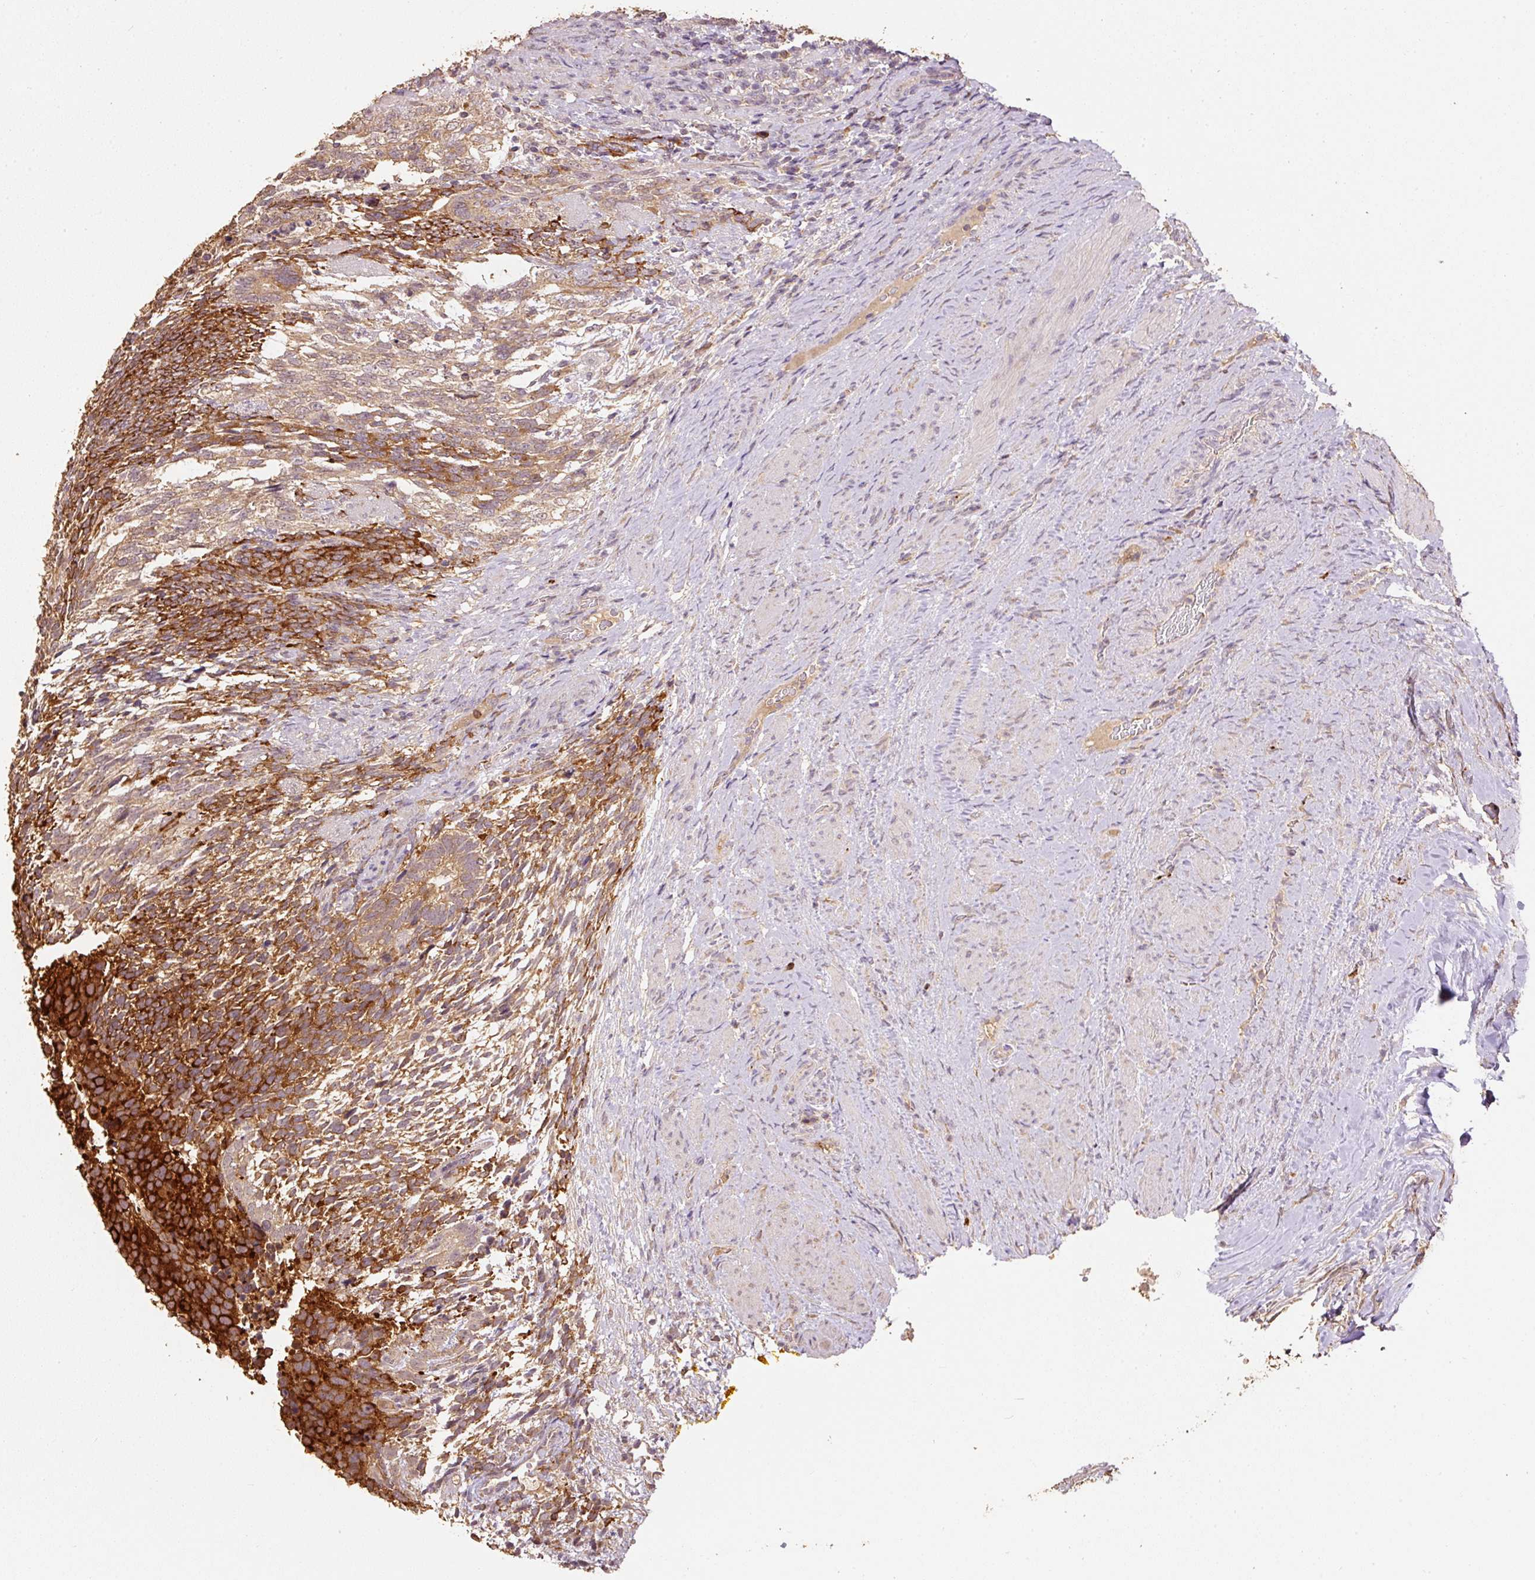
{"staining": {"intensity": "strong", "quantity": "25%-75%", "location": "cytoplasmic/membranous"}, "tissue": "testis cancer", "cell_type": "Tumor cells", "image_type": "cancer", "snomed": [{"axis": "morphology", "description": "Carcinoma, Embryonal, NOS"}, {"axis": "topography", "description": "Testis"}], "caption": "Immunohistochemical staining of human embryonal carcinoma (testis) displays high levels of strong cytoplasmic/membranous protein staining in approximately 25%-75% of tumor cells.", "gene": "HERC2", "patient": {"sex": "male", "age": 23}}